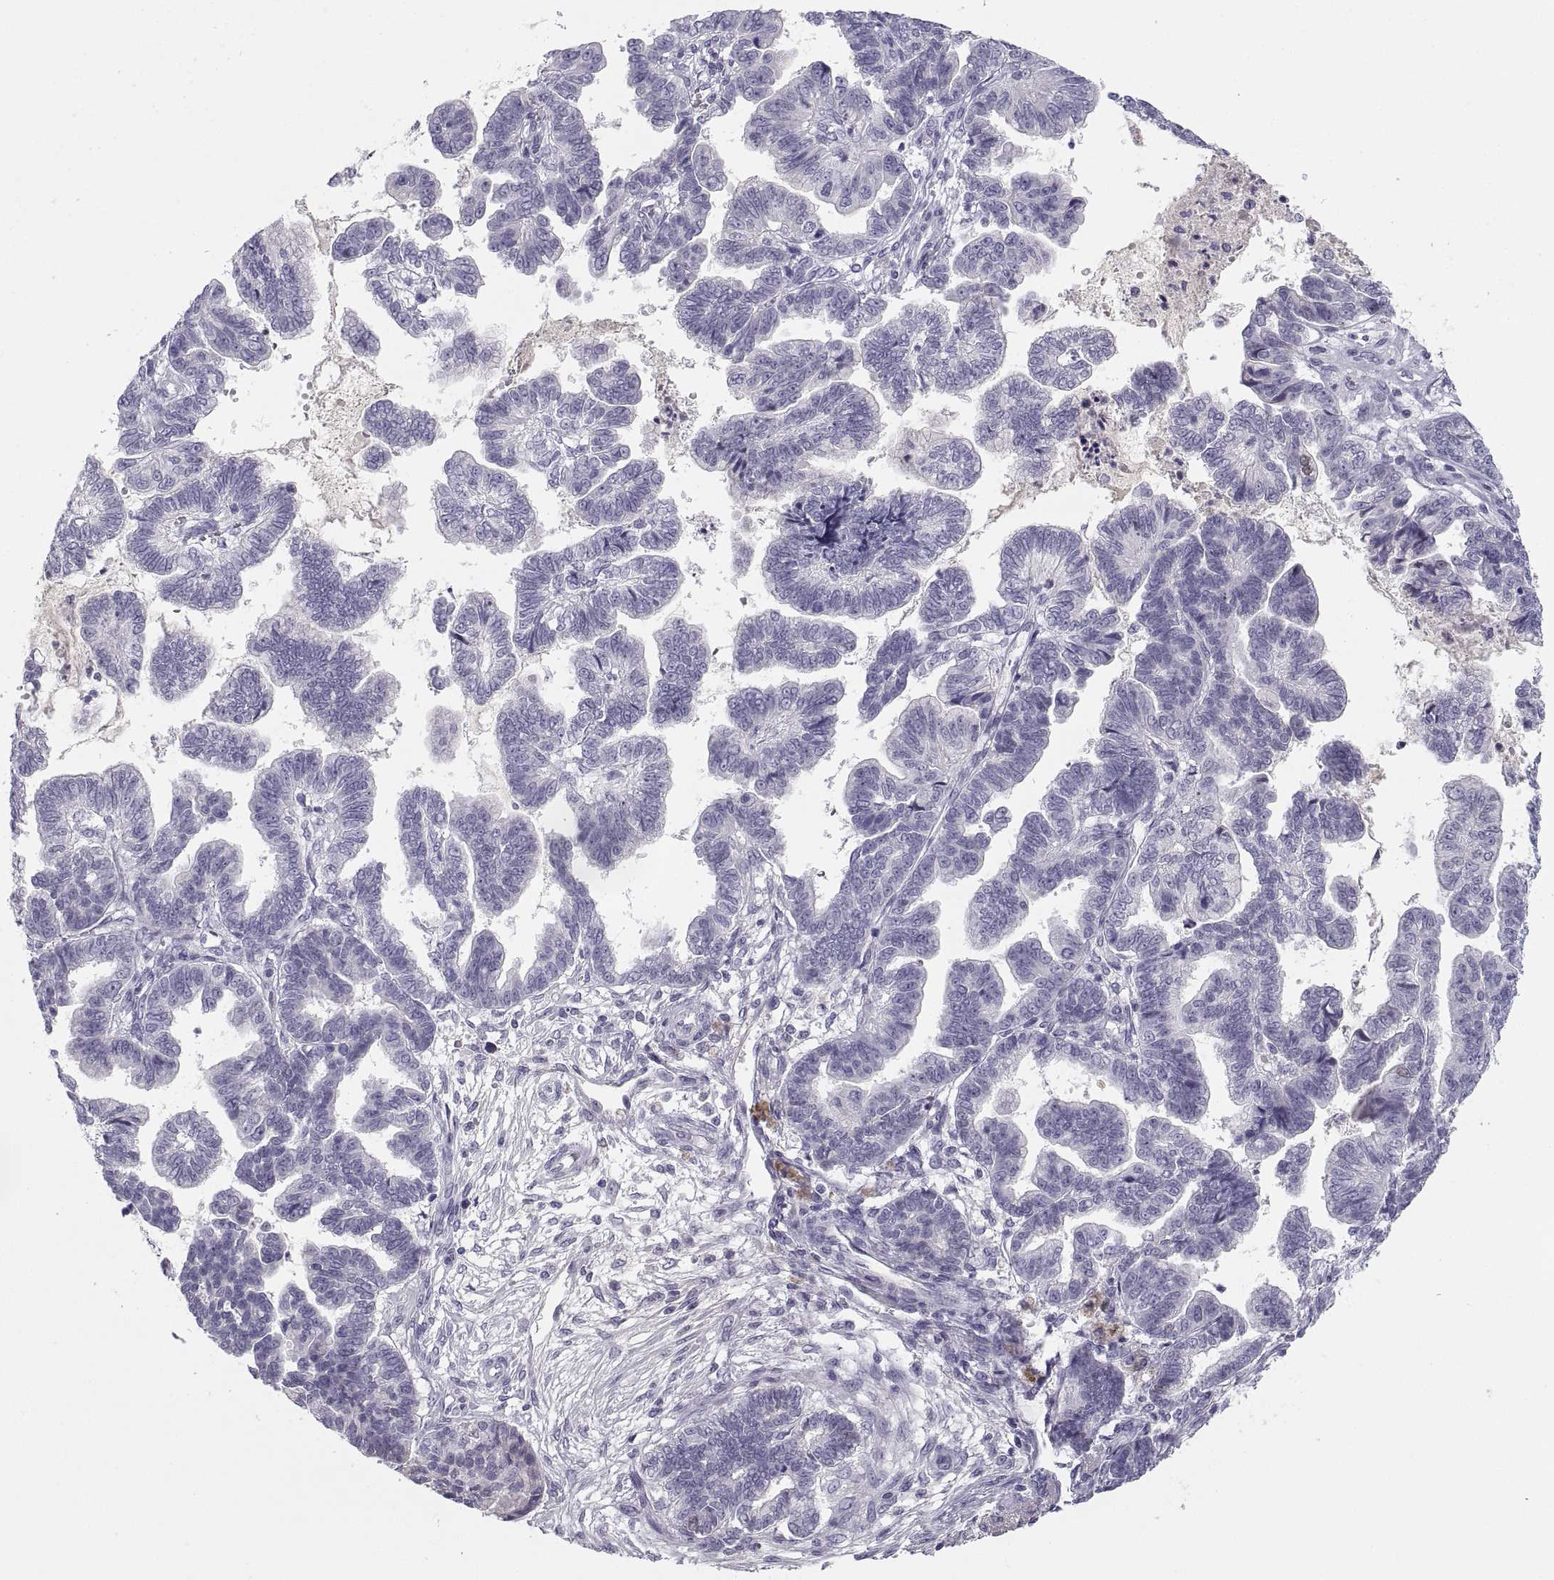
{"staining": {"intensity": "negative", "quantity": "none", "location": "none"}, "tissue": "stomach cancer", "cell_type": "Tumor cells", "image_type": "cancer", "snomed": [{"axis": "morphology", "description": "Adenocarcinoma, NOS"}, {"axis": "topography", "description": "Stomach"}], "caption": "Tumor cells show no significant protein expression in stomach cancer. (Brightfield microscopy of DAB immunohistochemistry (IHC) at high magnification).", "gene": "MAGEB2", "patient": {"sex": "male", "age": 83}}